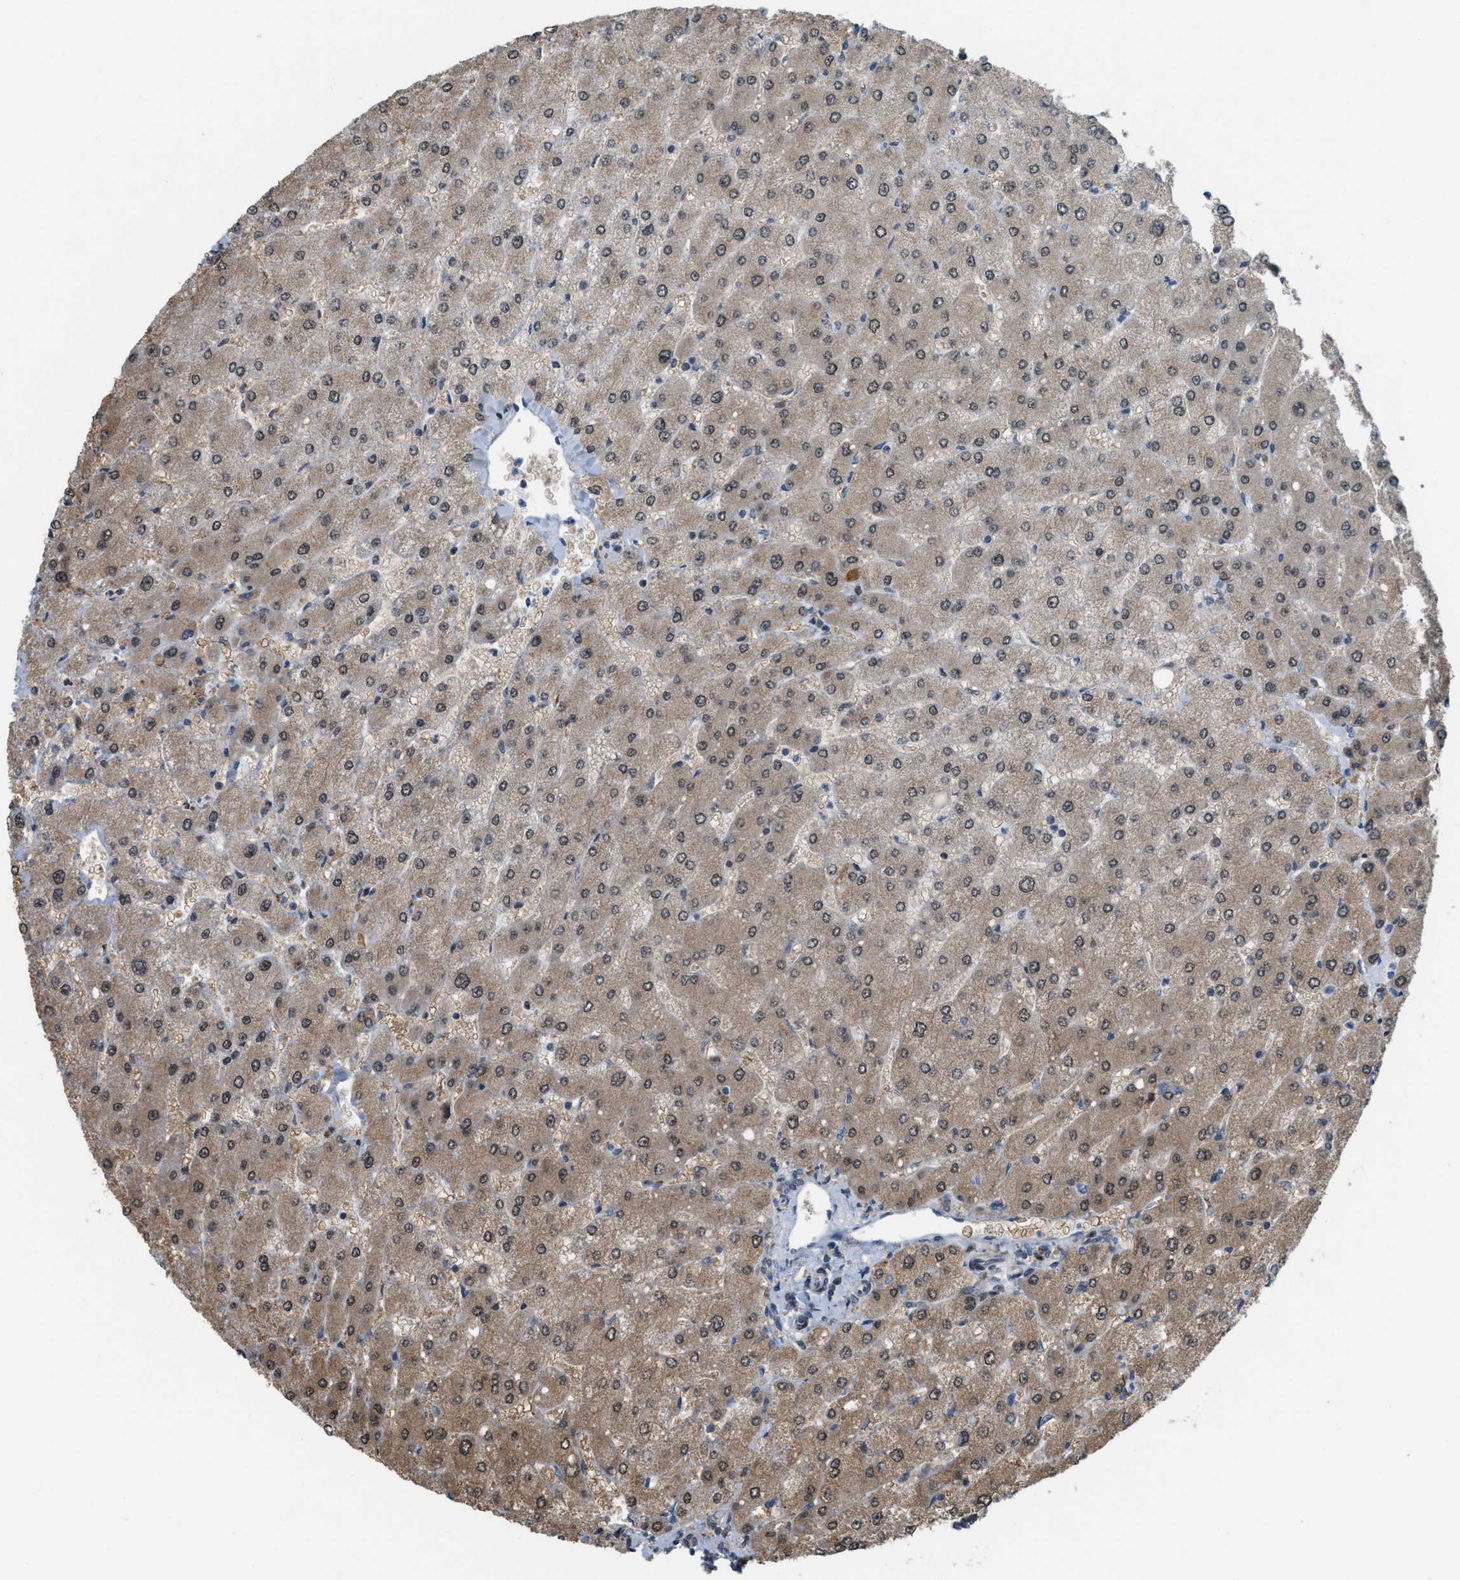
{"staining": {"intensity": "weak", "quantity": "<25%", "location": "cytoplasmic/membranous"}, "tissue": "liver", "cell_type": "Cholangiocytes", "image_type": "normal", "snomed": [{"axis": "morphology", "description": "Normal tissue, NOS"}, {"axis": "topography", "description": "Liver"}], "caption": "The immunohistochemistry (IHC) photomicrograph has no significant positivity in cholangiocytes of liver. The staining was performed using DAB to visualize the protein expression in brown, while the nuclei were stained in blue with hematoxylin (Magnification: 20x).", "gene": "DIPK1A", "patient": {"sex": "male", "age": 55}}